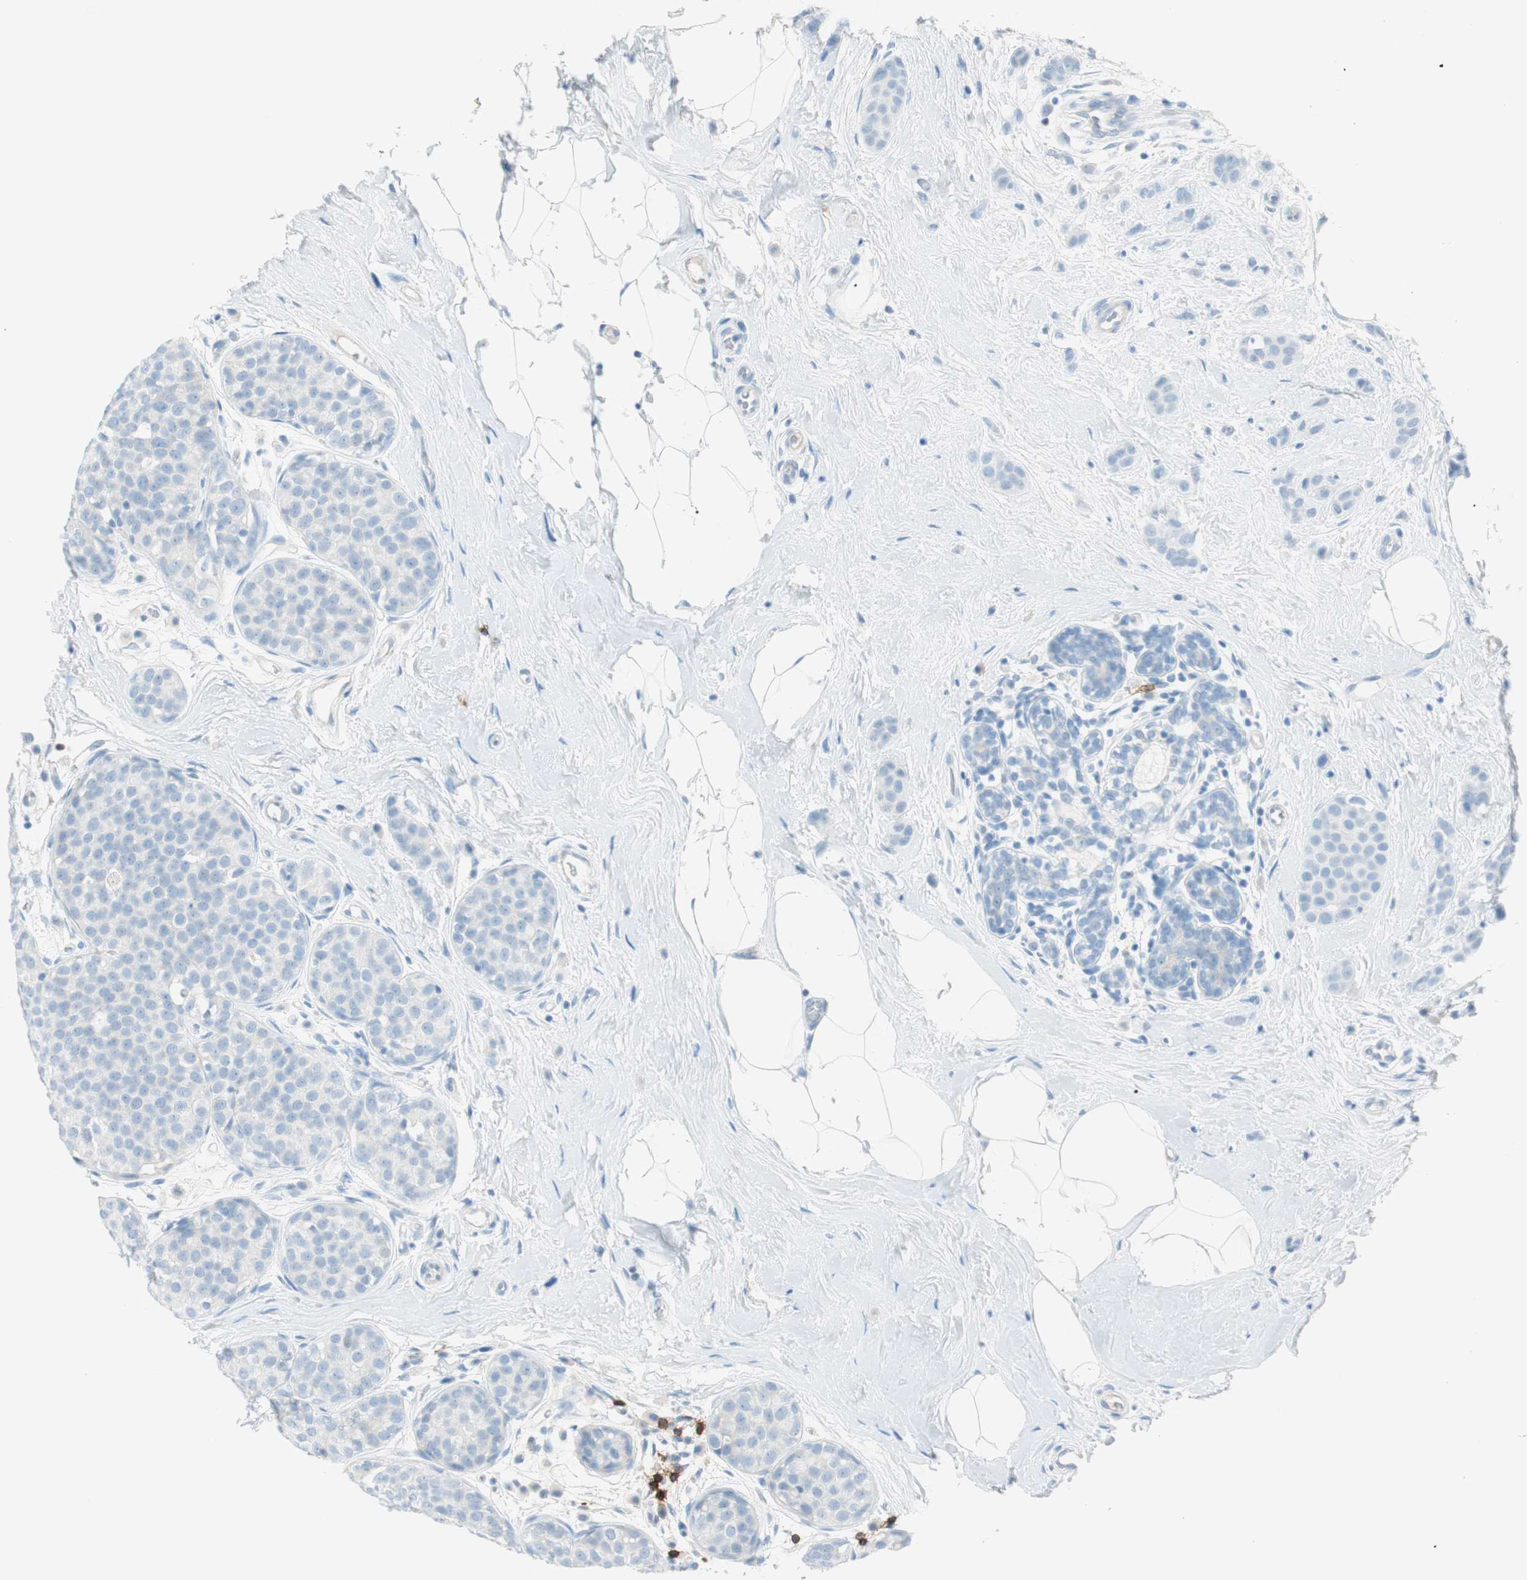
{"staining": {"intensity": "negative", "quantity": "none", "location": "none"}, "tissue": "breast cancer", "cell_type": "Tumor cells", "image_type": "cancer", "snomed": [{"axis": "morphology", "description": "Lobular carcinoma, in situ"}, {"axis": "morphology", "description": "Lobular carcinoma"}, {"axis": "topography", "description": "Breast"}], "caption": "Photomicrograph shows no protein positivity in tumor cells of breast lobular carcinoma in situ tissue. (Stains: DAB immunohistochemistry with hematoxylin counter stain, Microscopy: brightfield microscopy at high magnification).", "gene": "TNFRSF13C", "patient": {"sex": "female", "age": 41}}